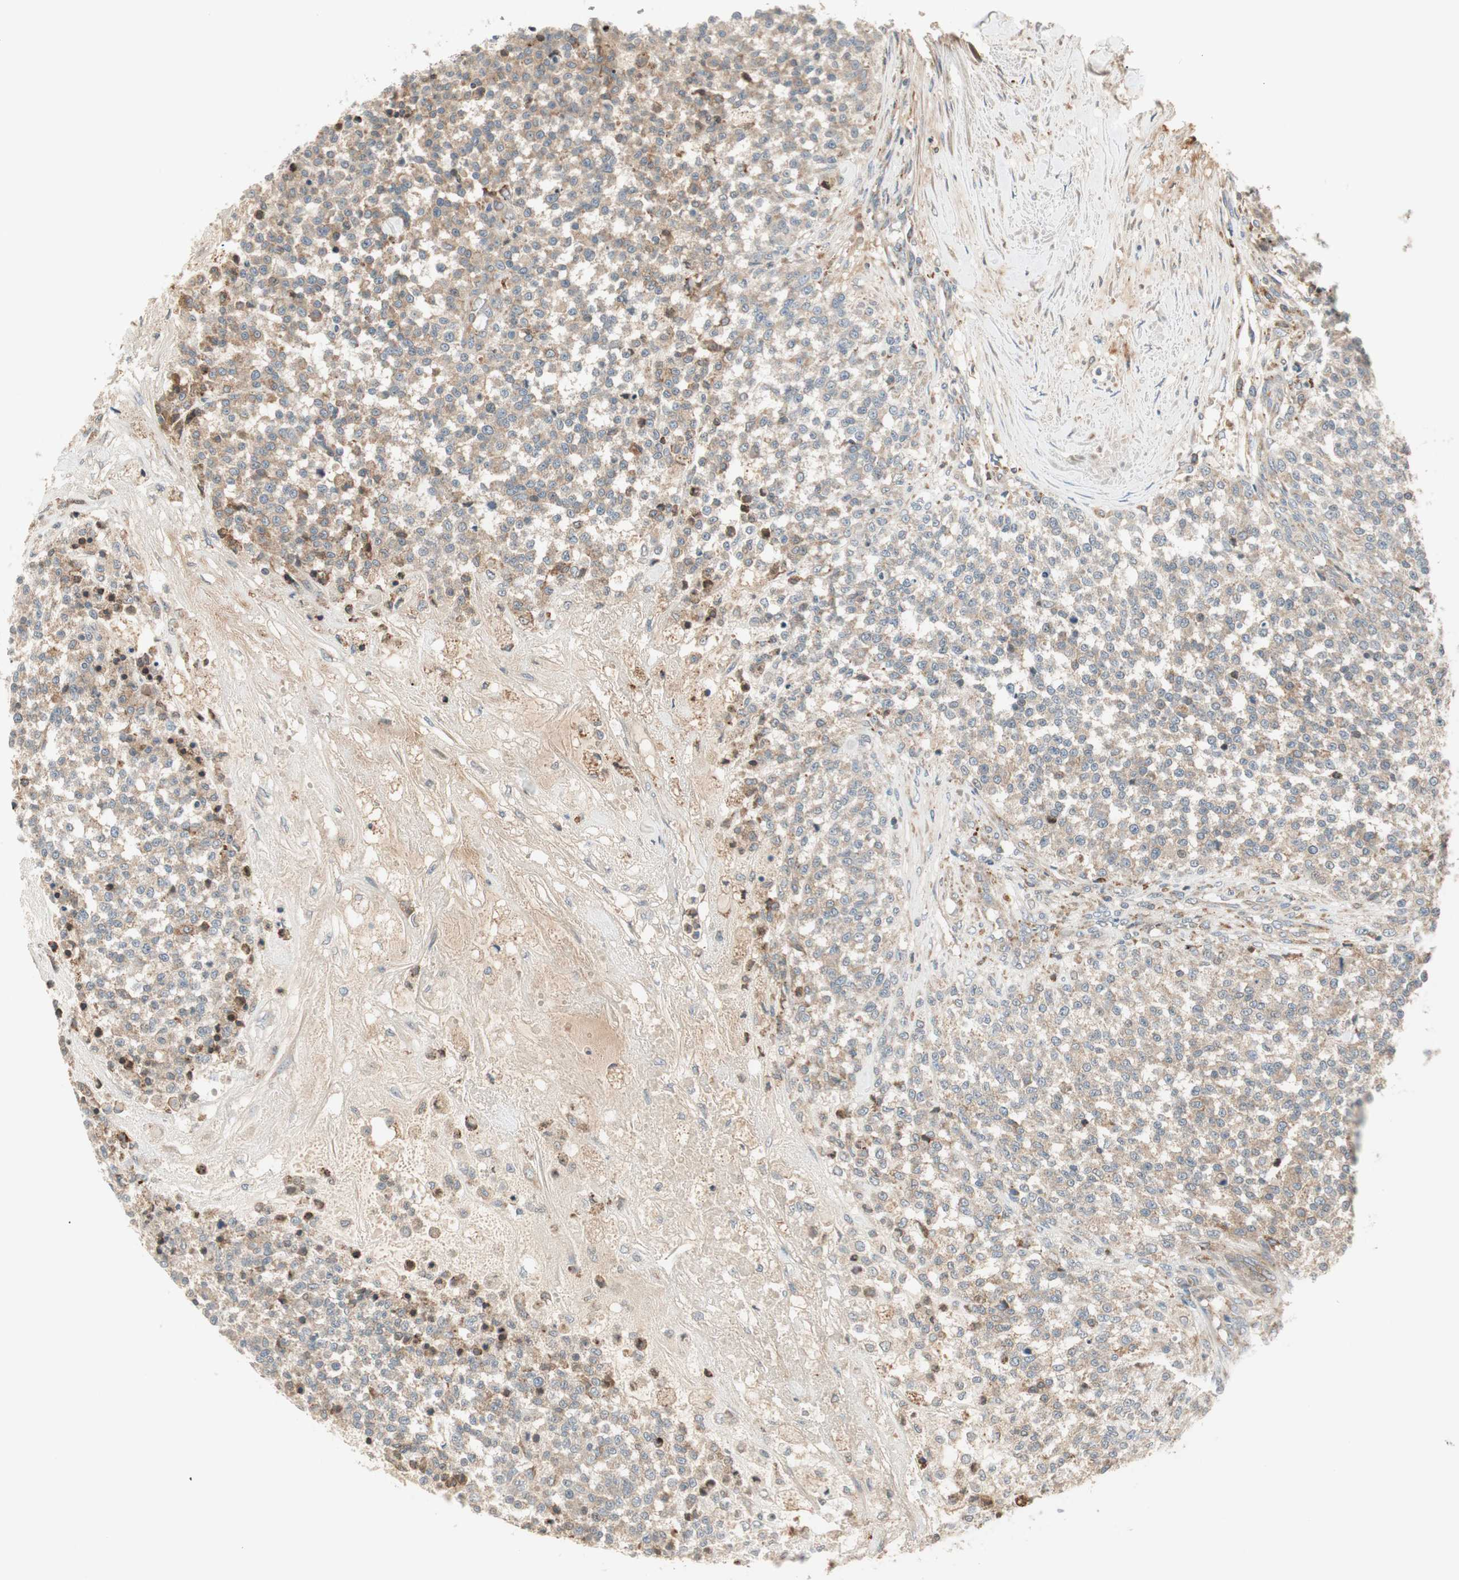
{"staining": {"intensity": "weak", "quantity": ">75%", "location": "cytoplasmic/membranous"}, "tissue": "testis cancer", "cell_type": "Tumor cells", "image_type": "cancer", "snomed": [{"axis": "morphology", "description": "Seminoma, NOS"}, {"axis": "topography", "description": "Testis"}], "caption": "This photomicrograph reveals testis seminoma stained with IHC to label a protein in brown. The cytoplasmic/membranous of tumor cells show weak positivity for the protein. Nuclei are counter-stained blue.", "gene": "SFRP1", "patient": {"sex": "male", "age": 59}}